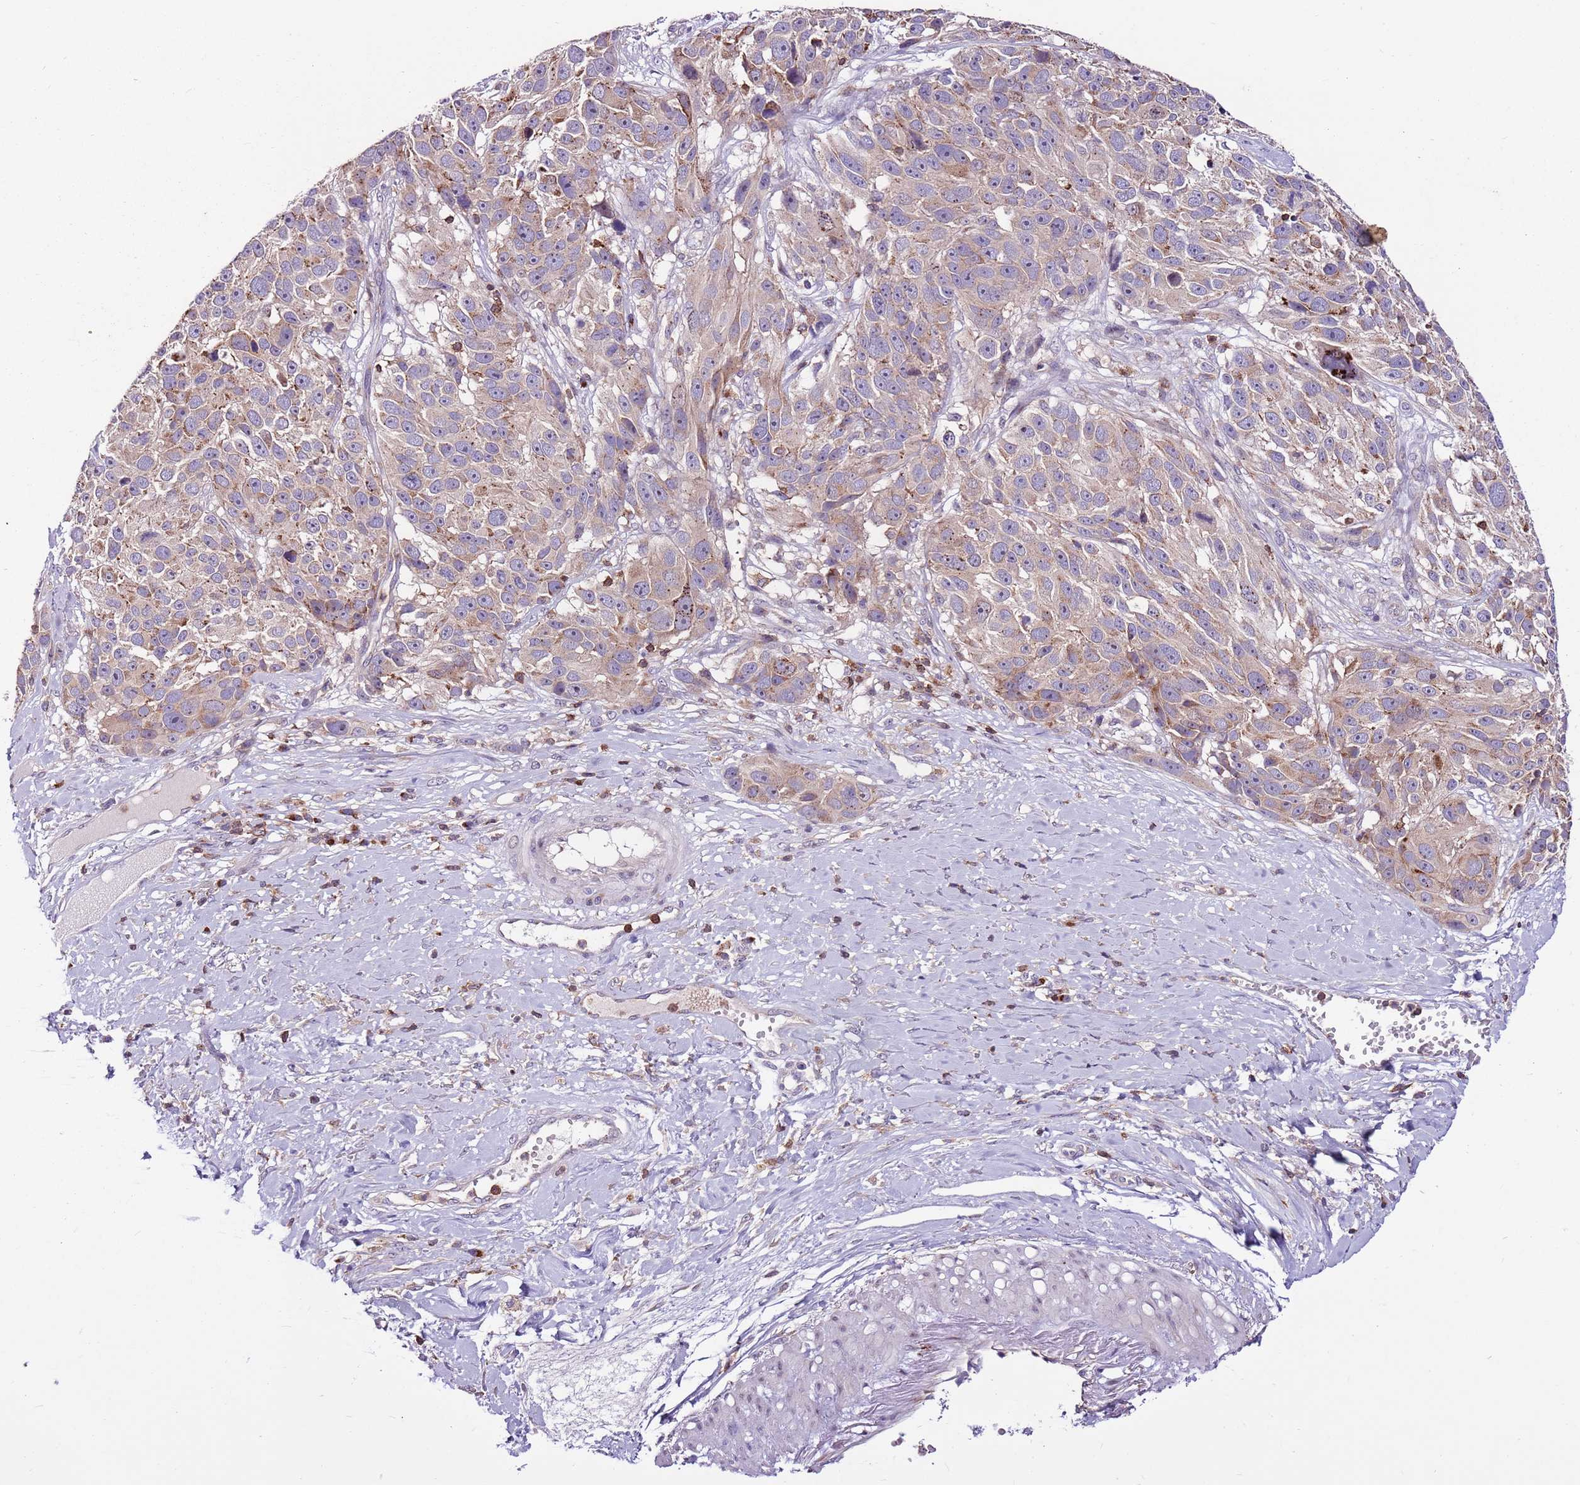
{"staining": {"intensity": "weak", "quantity": "25%-75%", "location": "cytoplasmic/membranous"}, "tissue": "melanoma", "cell_type": "Tumor cells", "image_type": "cancer", "snomed": [{"axis": "morphology", "description": "Malignant melanoma, NOS"}, {"axis": "topography", "description": "Skin"}], "caption": "Approximately 25%-75% of tumor cells in human malignant melanoma demonstrate weak cytoplasmic/membranous protein staining as visualized by brown immunohistochemical staining.", "gene": "ZSWIM1", "patient": {"sex": "male", "age": 84}}